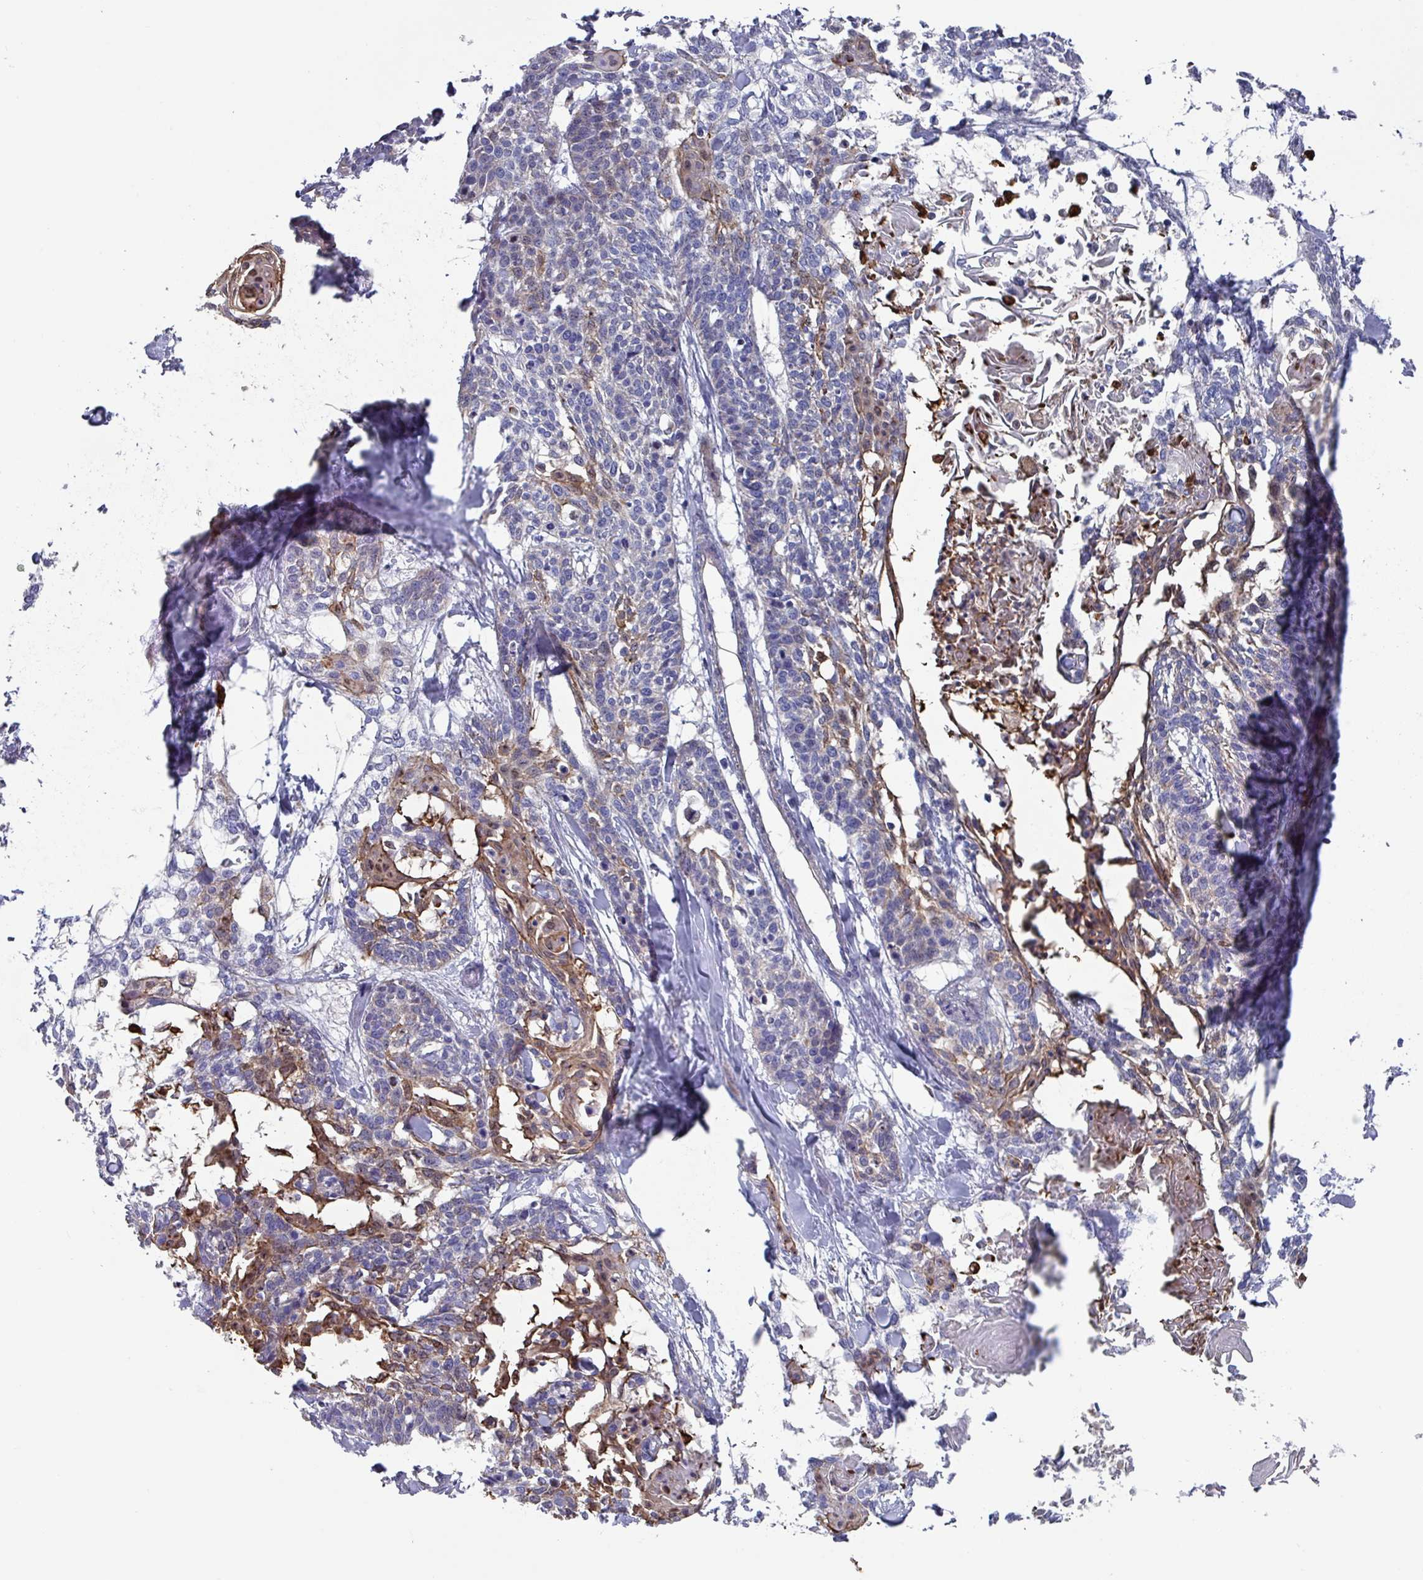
{"staining": {"intensity": "moderate", "quantity": "<25%", "location": "cytoplasmic/membranous,nuclear"}, "tissue": "cervical cancer", "cell_type": "Tumor cells", "image_type": "cancer", "snomed": [{"axis": "morphology", "description": "Squamous cell carcinoma, NOS"}, {"axis": "topography", "description": "Cervix"}], "caption": "Immunohistochemistry (DAB (3,3'-diaminobenzidine)) staining of squamous cell carcinoma (cervical) shows moderate cytoplasmic/membranous and nuclear protein staining in about <25% of tumor cells. Using DAB (brown) and hematoxylin (blue) stains, captured at high magnification using brightfield microscopy.", "gene": "UQCC2", "patient": {"sex": "female", "age": 57}}